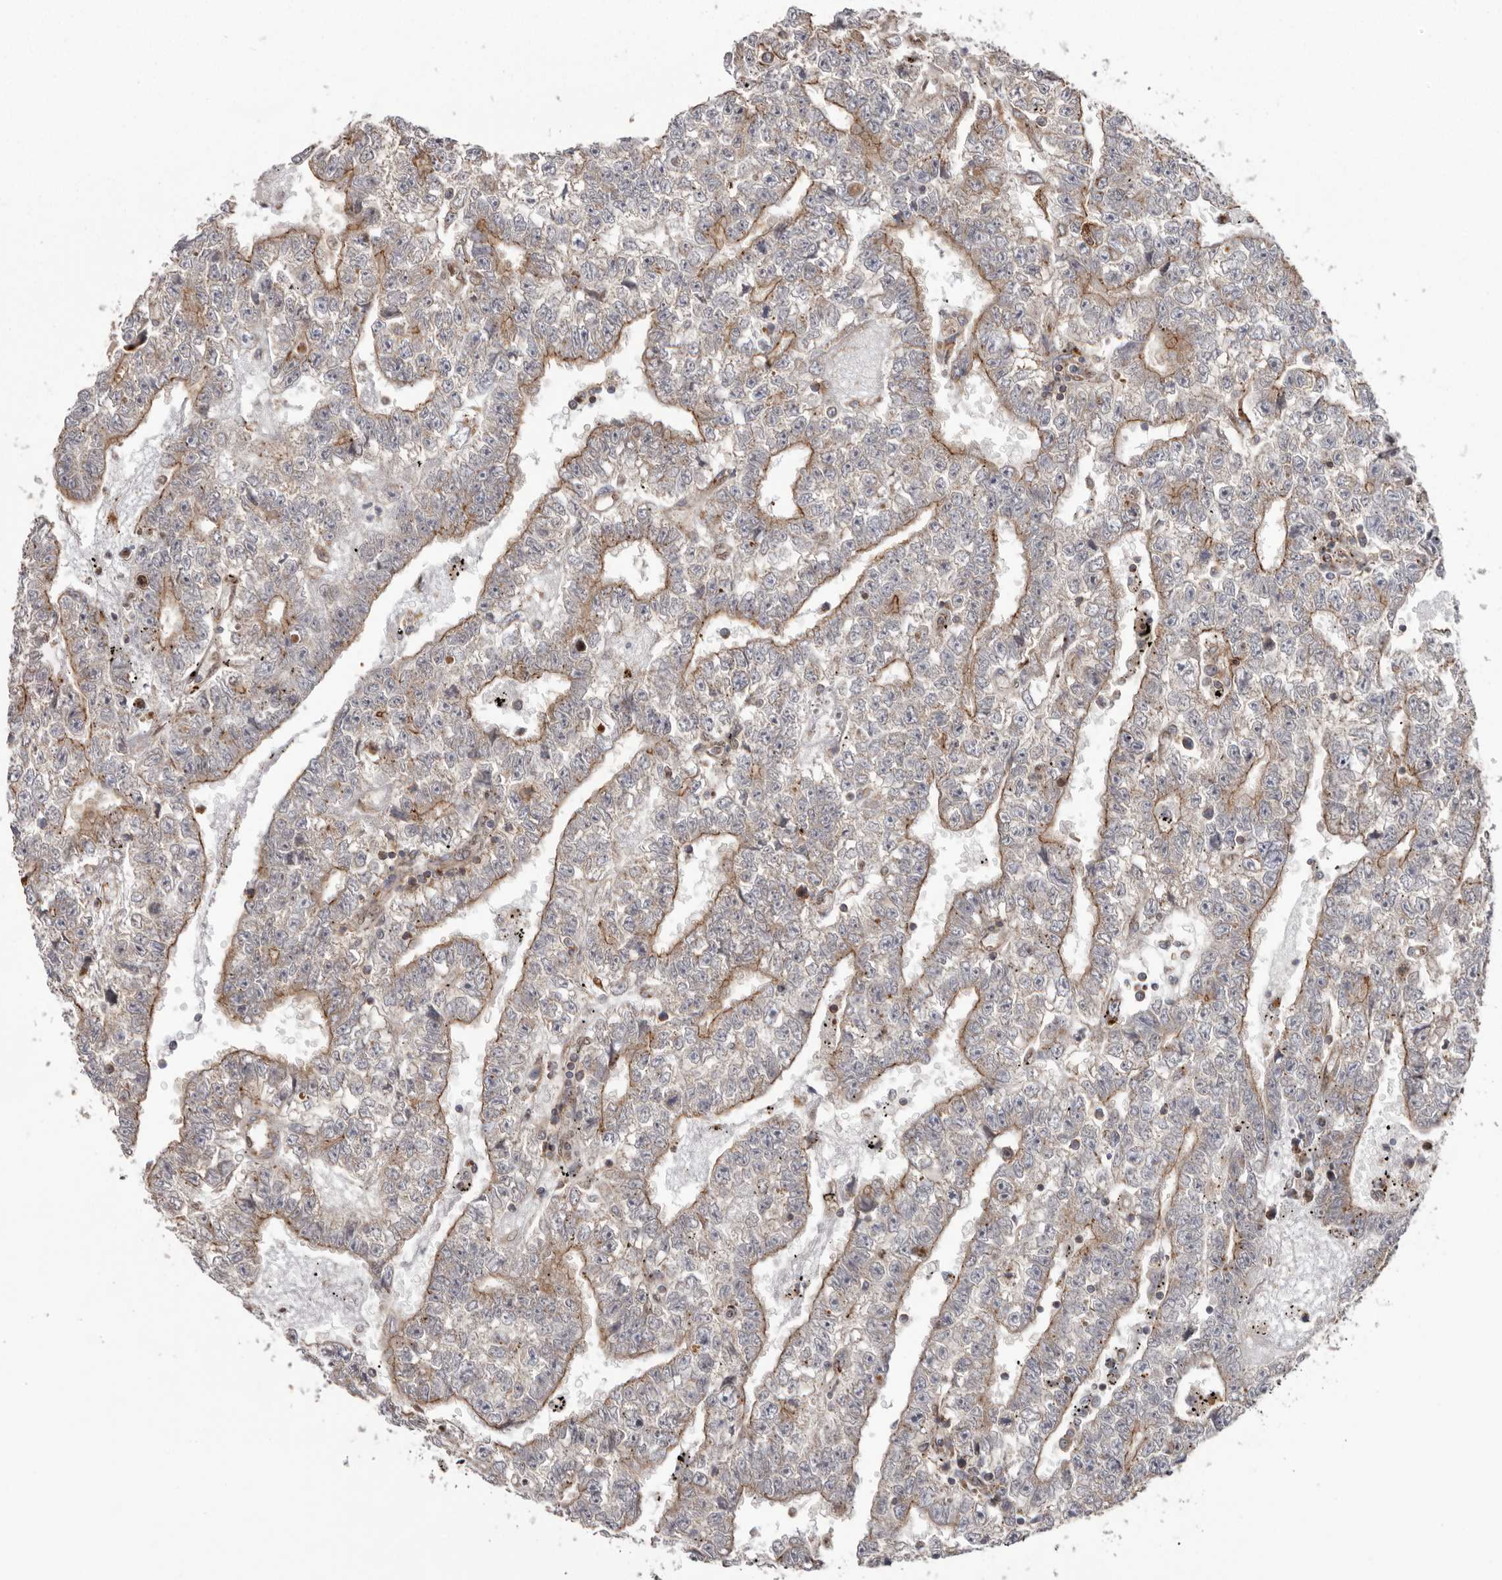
{"staining": {"intensity": "moderate", "quantity": "25%-75%", "location": "cytoplasmic/membranous"}, "tissue": "testis cancer", "cell_type": "Tumor cells", "image_type": "cancer", "snomed": [{"axis": "morphology", "description": "Carcinoma, Embryonal, NOS"}, {"axis": "topography", "description": "Testis"}], "caption": "Embryonal carcinoma (testis) stained with a brown dye exhibits moderate cytoplasmic/membranous positive staining in about 25%-75% of tumor cells.", "gene": "NUP43", "patient": {"sex": "male", "age": 25}}